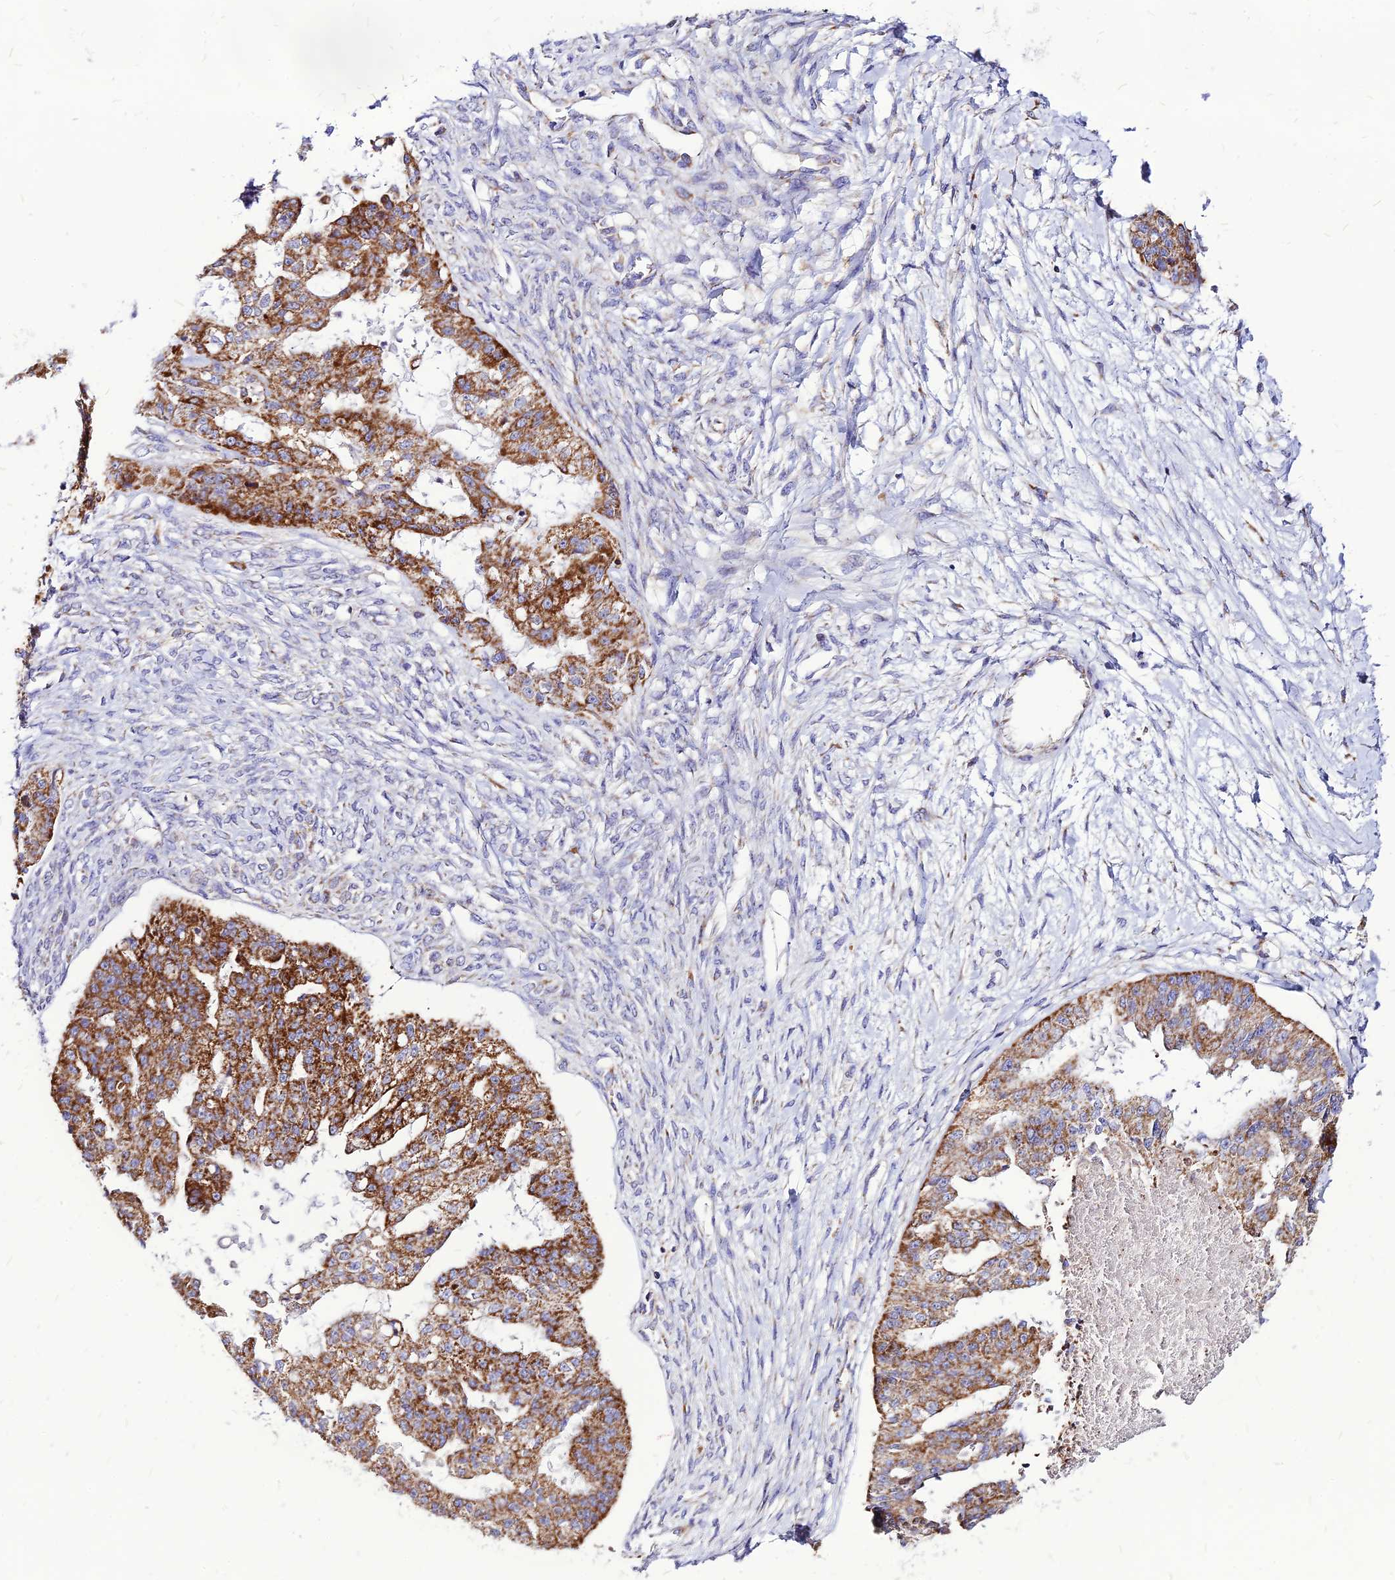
{"staining": {"intensity": "moderate", "quantity": ">75%", "location": "cytoplasmic/membranous"}, "tissue": "ovarian cancer", "cell_type": "Tumor cells", "image_type": "cancer", "snomed": [{"axis": "morphology", "description": "Cystadenocarcinoma, serous, NOS"}, {"axis": "topography", "description": "Ovary"}], "caption": "Ovarian cancer stained with DAB IHC demonstrates medium levels of moderate cytoplasmic/membranous staining in about >75% of tumor cells.", "gene": "ECI1", "patient": {"sex": "female", "age": 58}}